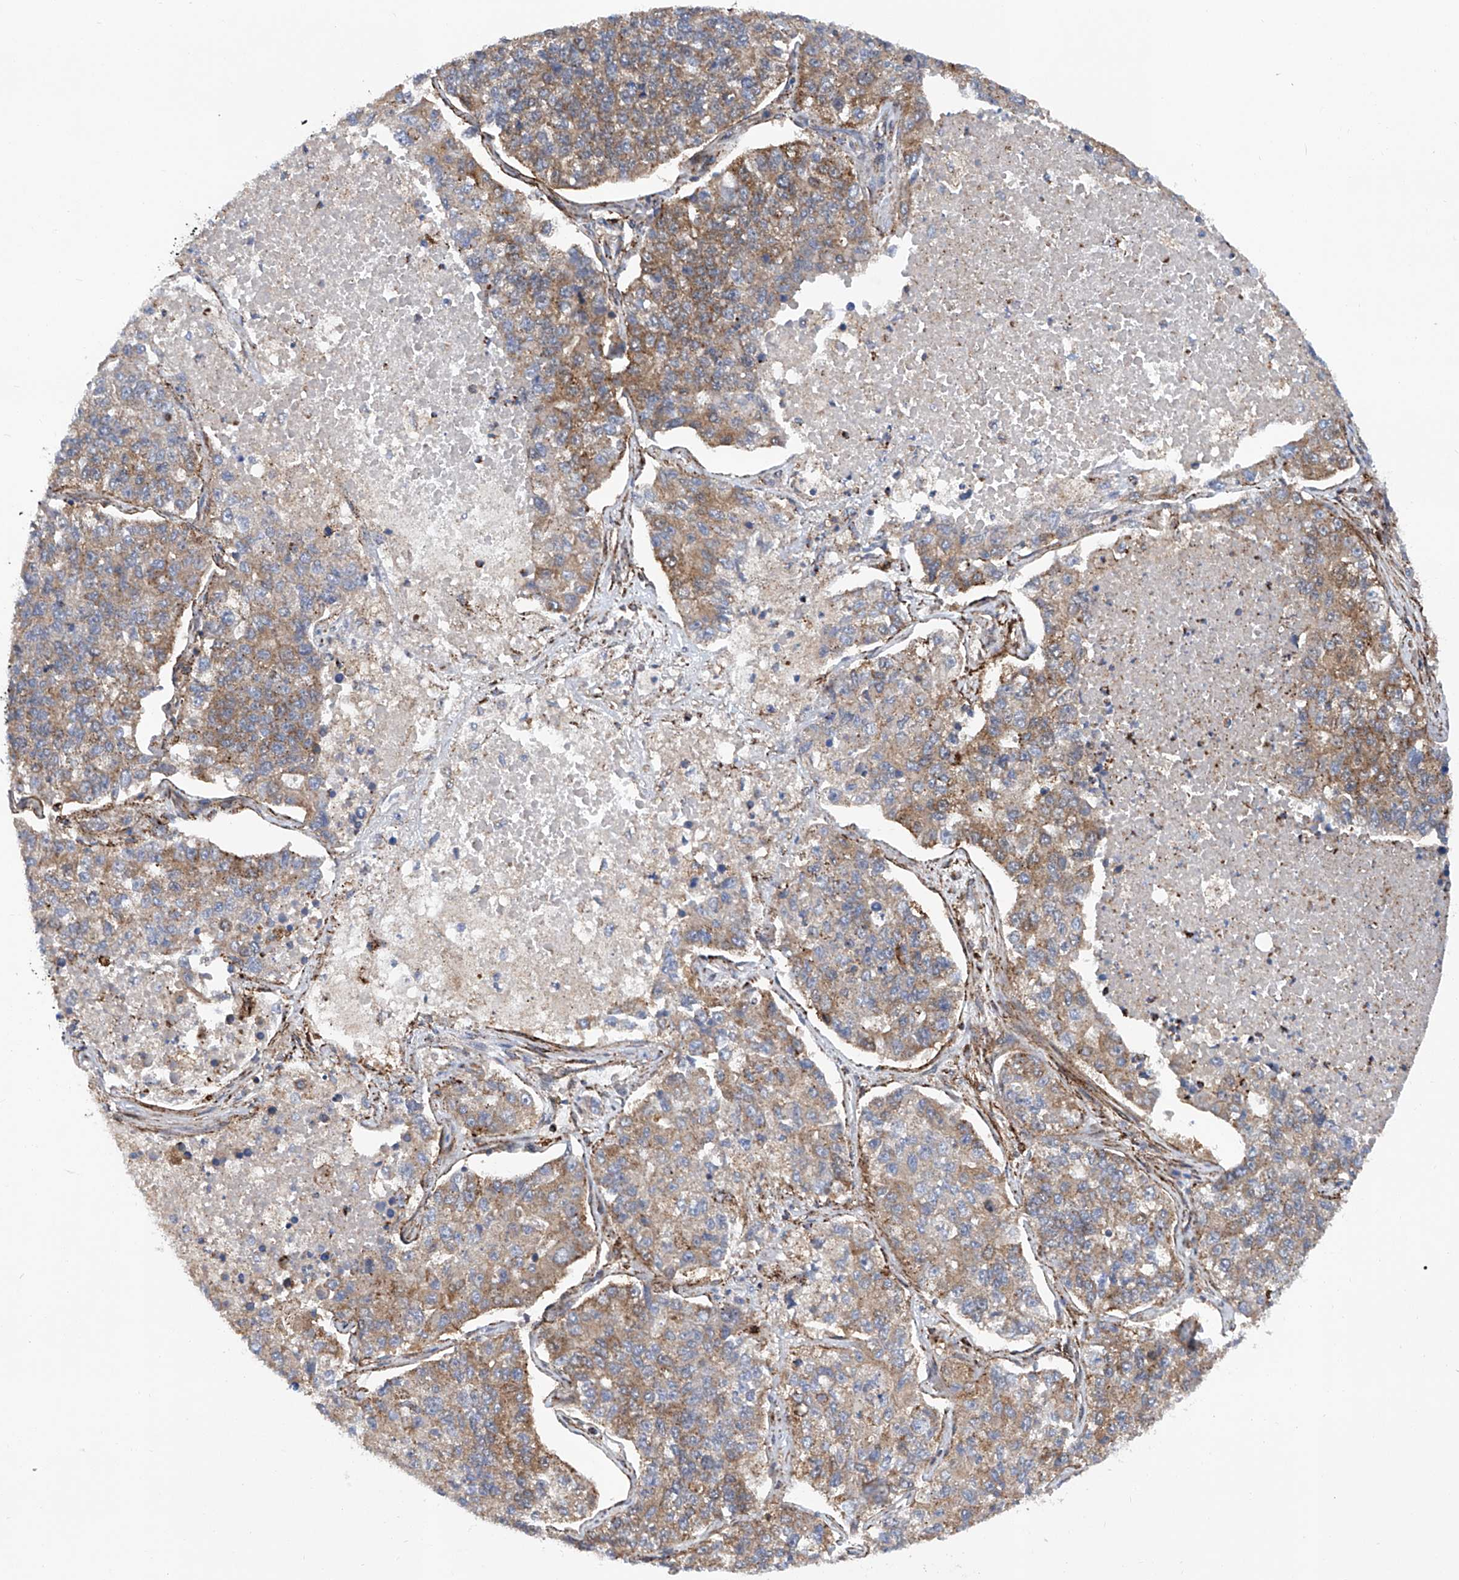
{"staining": {"intensity": "moderate", "quantity": ">75%", "location": "cytoplasmic/membranous"}, "tissue": "lung cancer", "cell_type": "Tumor cells", "image_type": "cancer", "snomed": [{"axis": "morphology", "description": "Adenocarcinoma, NOS"}, {"axis": "topography", "description": "Lung"}], "caption": "Moderate cytoplasmic/membranous staining for a protein is present in about >75% of tumor cells of lung cancer using immunohistochemistry.", "gene": "SMAP1", "patient": {"sex": "male", "age": 49}}